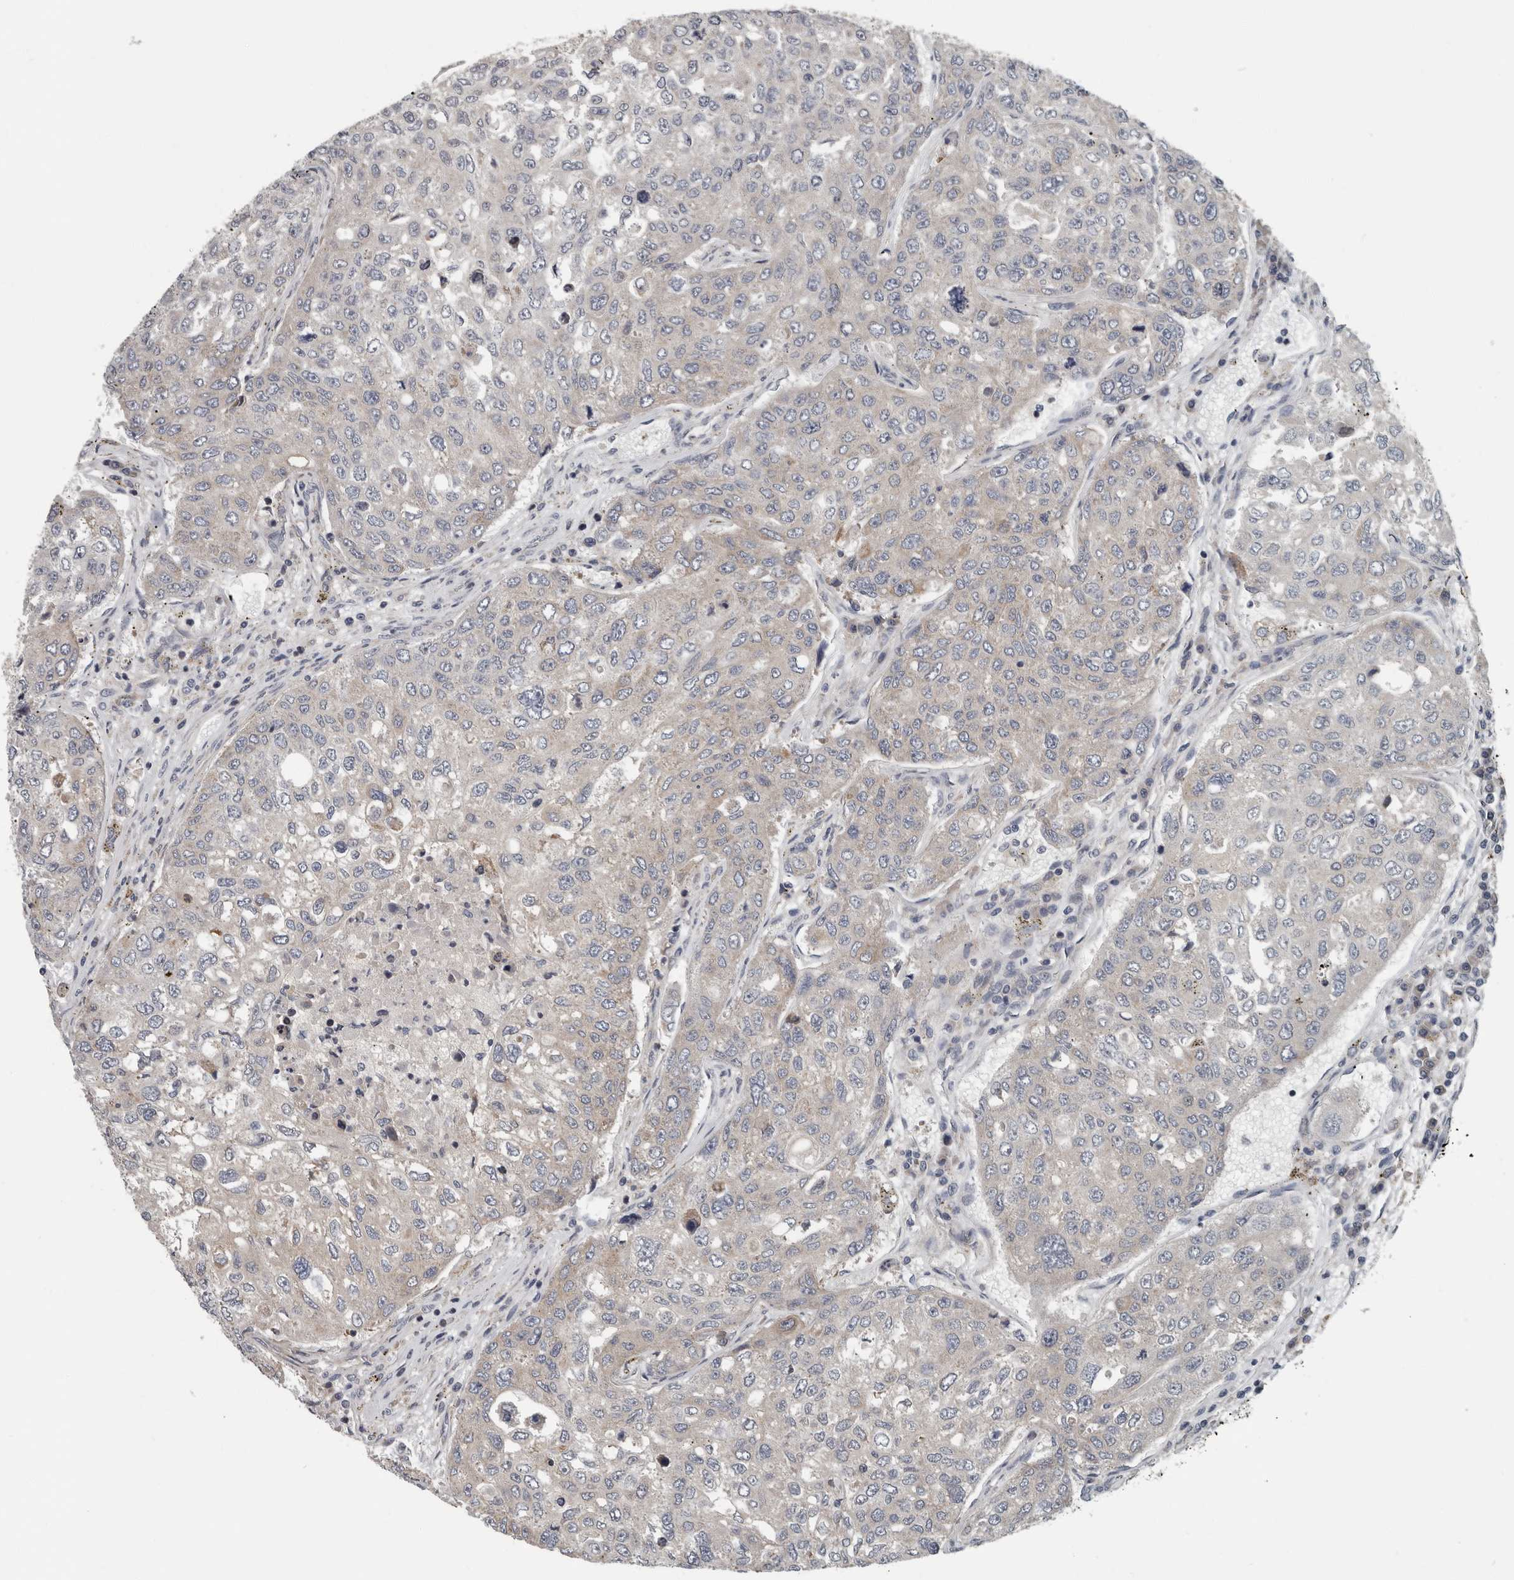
{"staining": {"intensity": "negative", "quantity": "none", "location": "none"}, "tissue": "urothelial cancer", "cell_type": "Tumor cells", "image_type": "cancer", "snomed": [{"axis": "morphology", "description": "Urothelial carcinoma, High grade"}, {"axis": "topography", "description": "Lymph node"}, {"axis": "topography", "description": "Urinary bladder"}], "caption": "The image shows no staining of tumor cells in high-grade urothelial carcinoma.", "gene": "TMEM199", "patient": {"sex": "male", "age": 51}}